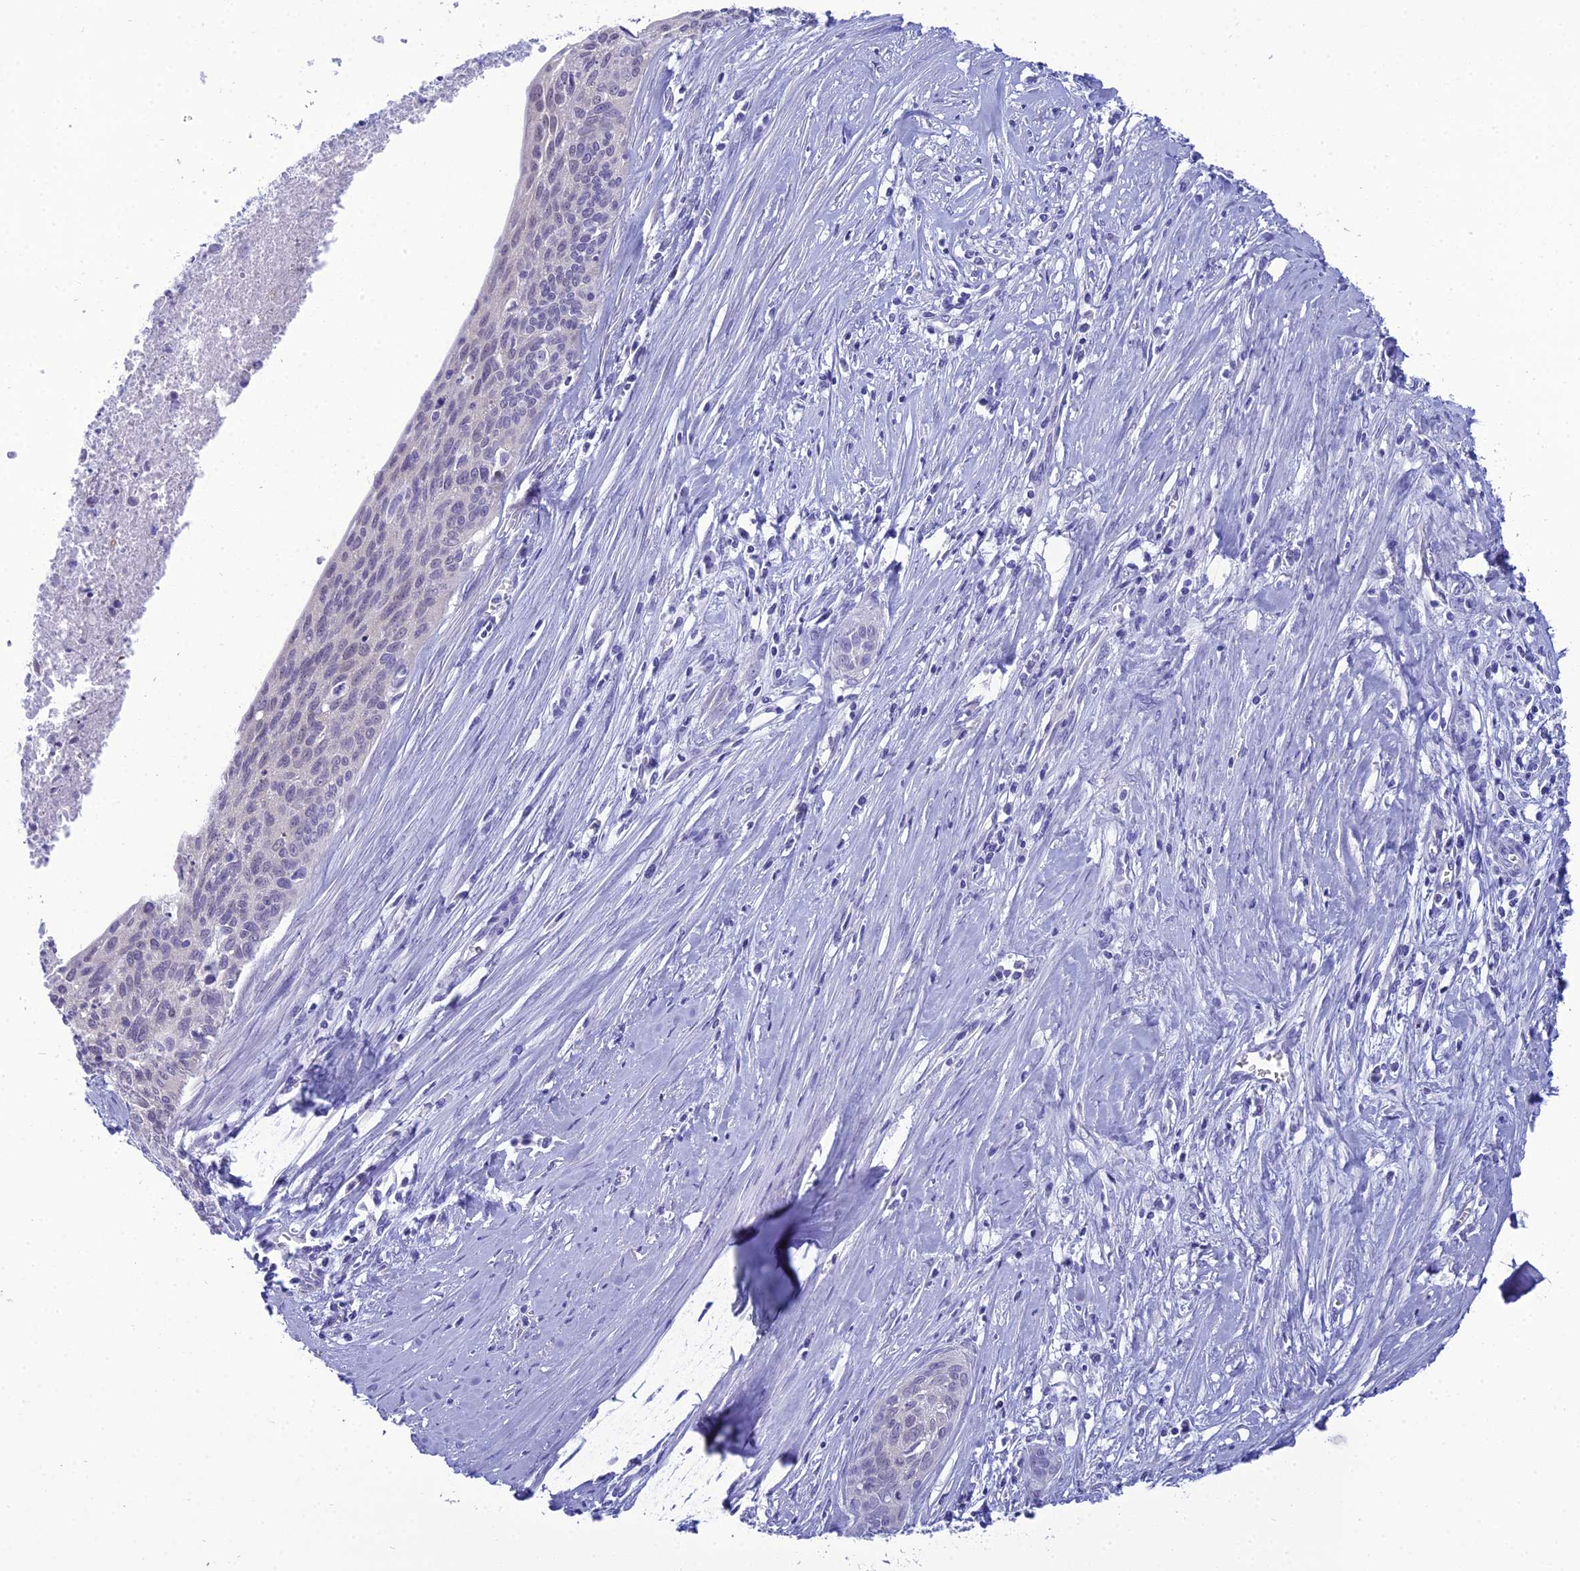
{"staining": {"intensity": "negative", "quantity": "none", "location": "none"}, "tissue": "cervical cancer", "cell_type": "Tumor cells", "image_type": "cancer", "snomed": [{"axis": "morphology", "description": "Squamous cell carcinoma, NOS"}, {"axis": "topography", "description": "Cervix"}], "caption": "Immunohistochemistry of cervical cancer (squamous cell carcinoma) demonstrates no expression in tumor cells.", "gene": "GNPNAT1", "patient": {"sex": "female", "age": 55}}